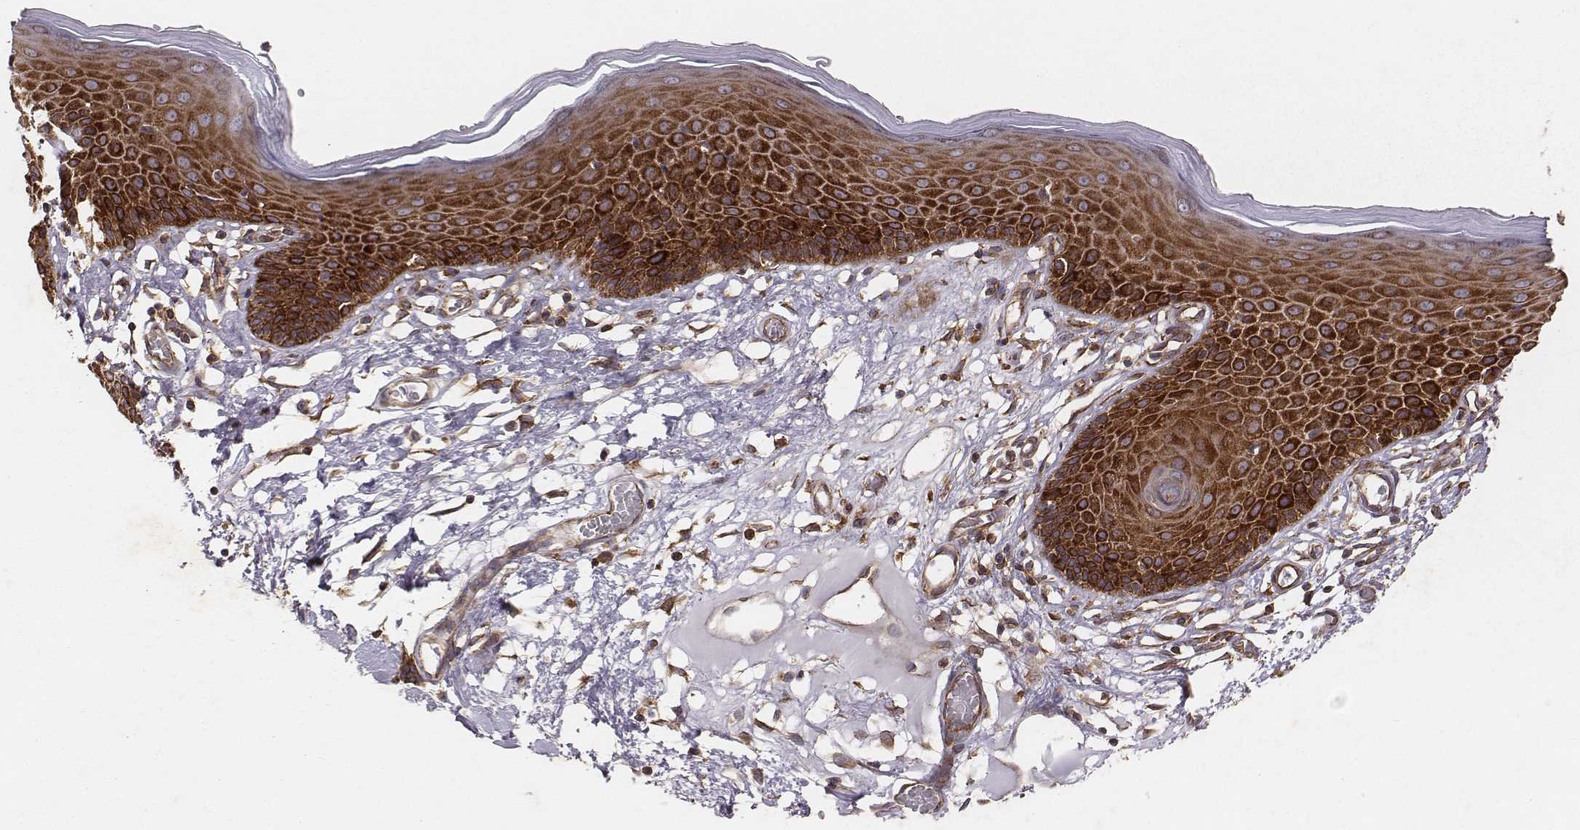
{"staining": {"intensity": "strong", "quantity": ">75%", "location": "cytoplasmic/membranous"}, "tissue": "skin", "cell_type": "Epidermal cells", "image_type": "normal", "snomed": [{"axis": "morphology", "description": "Normal tissue, NOS"}, {"axis": "topography", "description": "Vulva"}], "caption": "Immunohistochemistry (IHC) of normal skin exhibits high levels of strong cytoplasmic/membranous expression in approximately >75% of epidermal cells.", "gene": "TXLNA", "patient": {"sex": "female", "age": 68}}